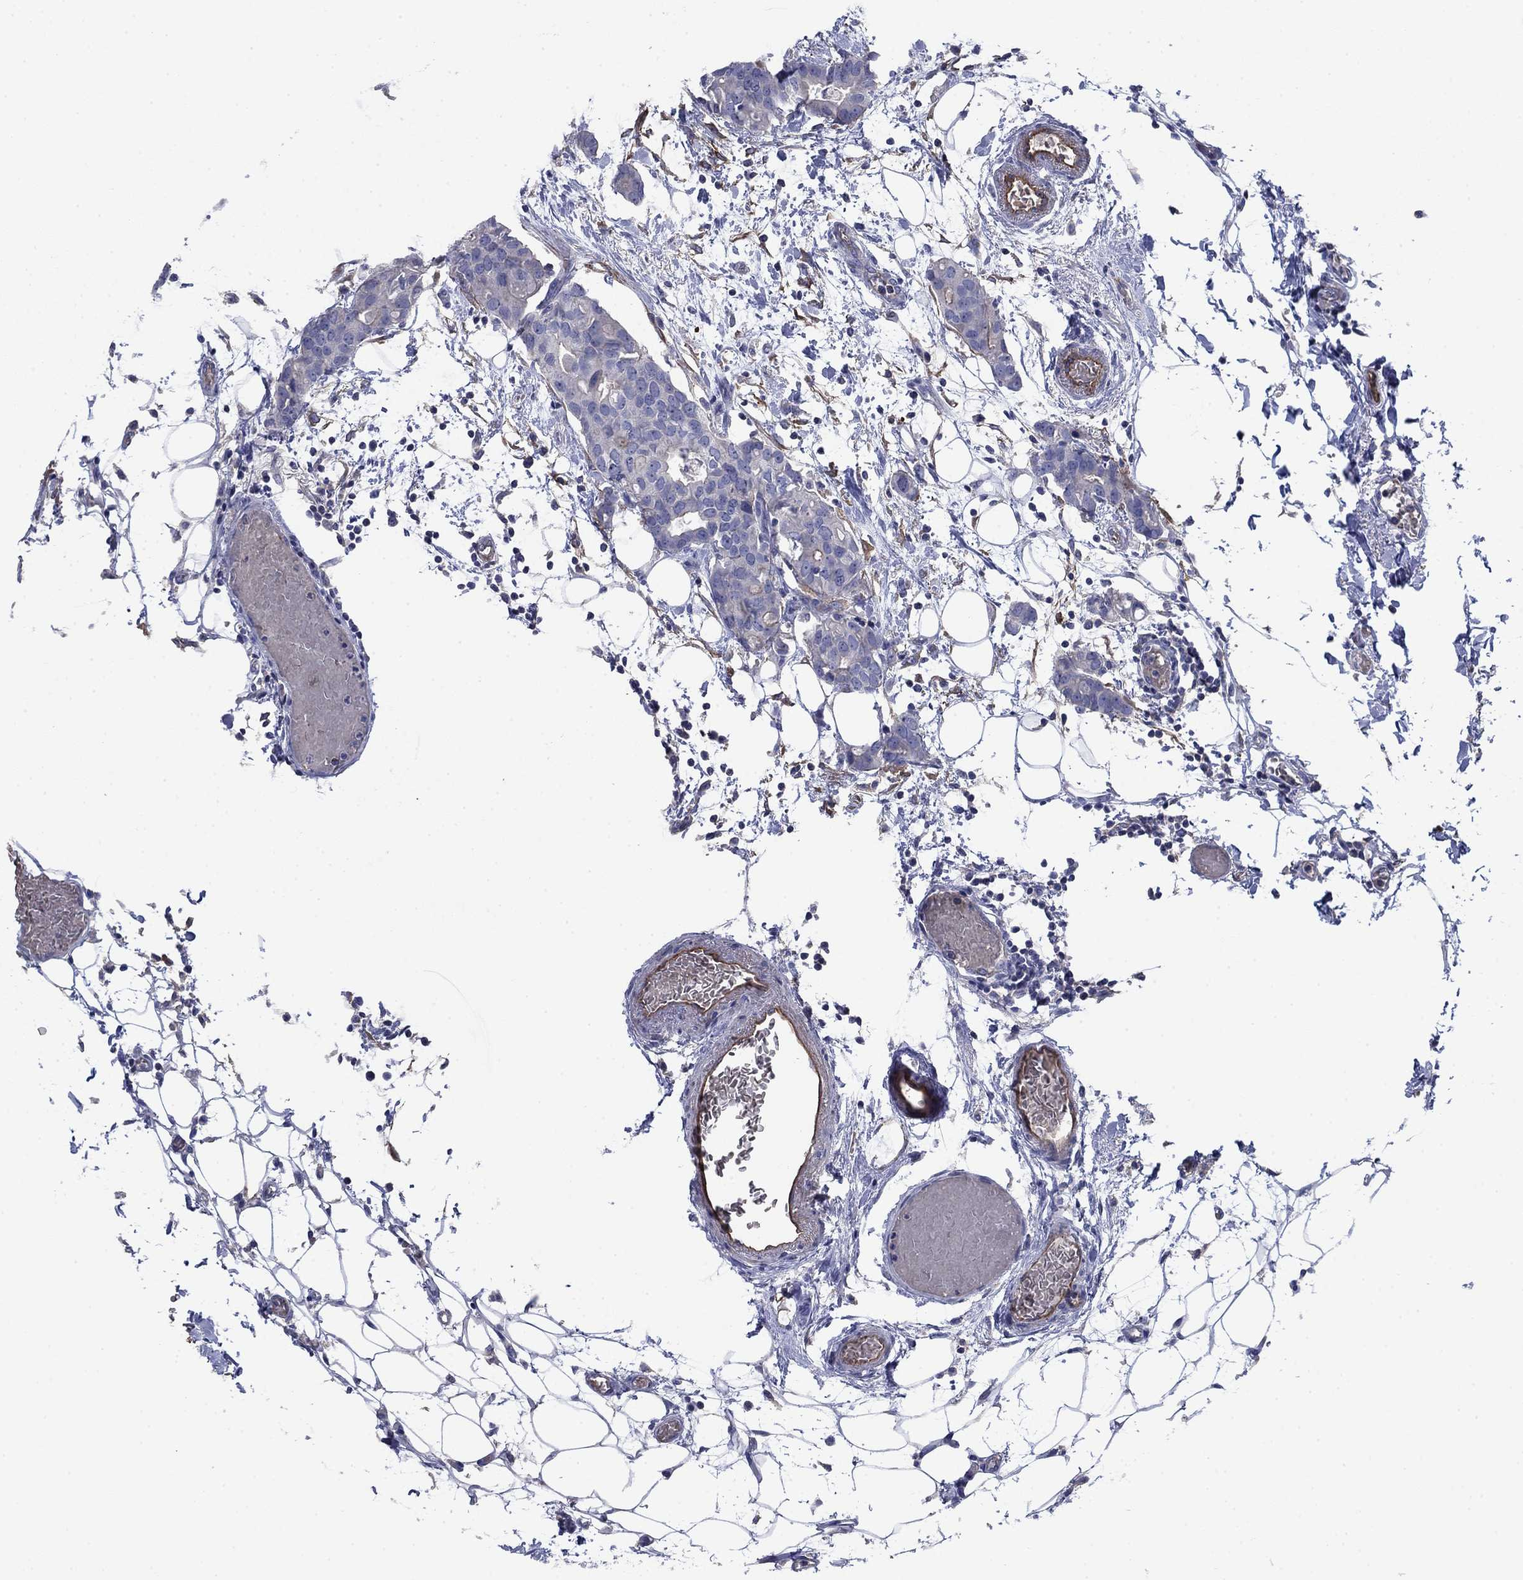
{"staining": {"intensity": "negative", "quantity": "none", "location": "none"}, "tissue": "breast cancer", "cell_type": "Tumor cells", "image_type": "cancer", "snomed": [{"axis": "morphology", "description": "Duct carcinoma"}, {"axis": "topography", "description": "Breast"}], "caption": "Human breast intraductal carcinoma stained for a protein using immunohistochemistry shows no staining in tumor cells.", "gene": "FLNC", "patient": {"sex": "female", "age": 83}}